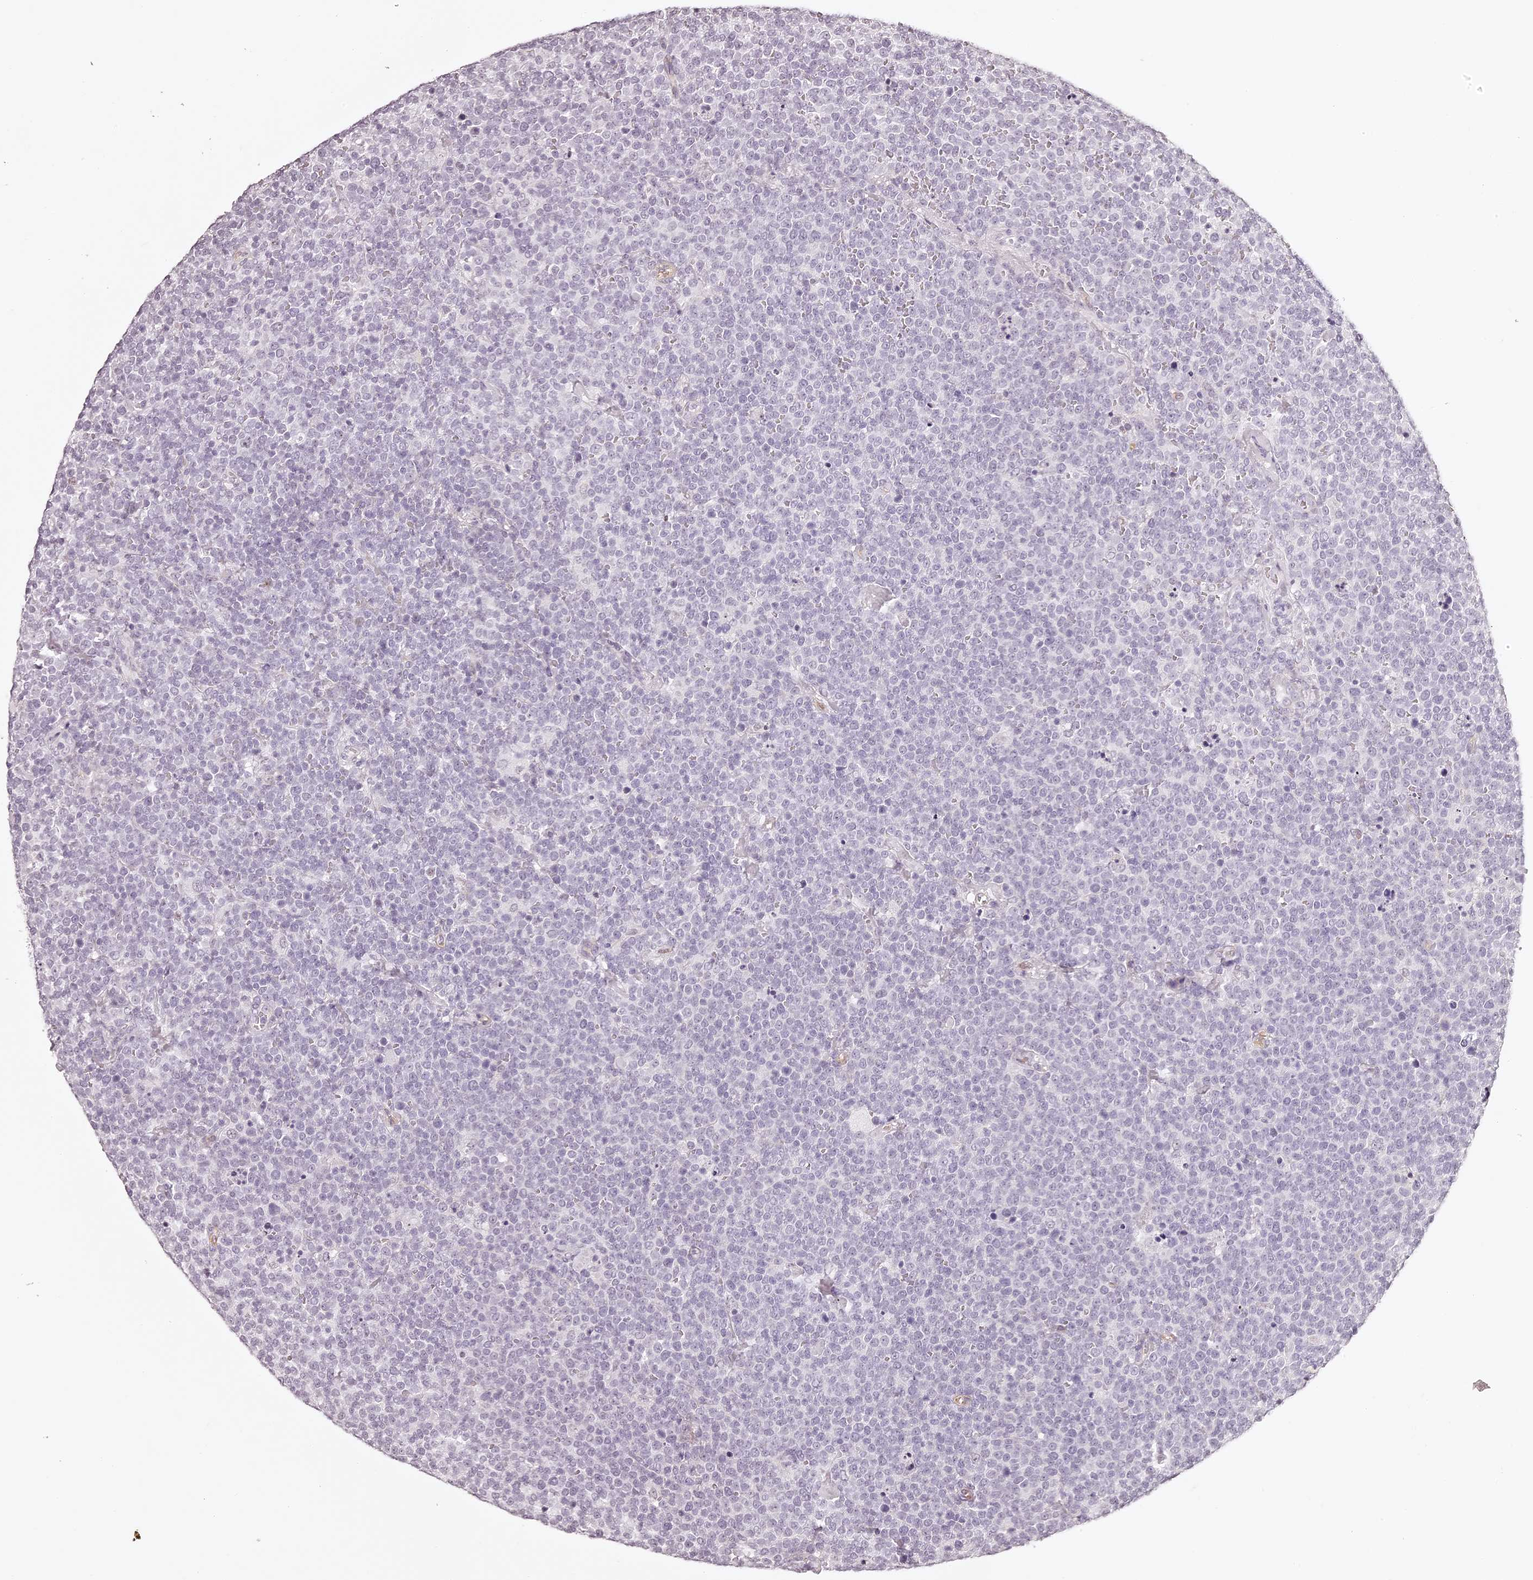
{"staining": {"intensity": "negative", "quantity": "none", "location": "none"}, "tissue": "lymphoma", "cell_type": "Tumor cells", "image_type": "cancer", "snomed": [{"axis": "morphology", "description": "Malignant lymphoma, non-Hodgkin's type, High grade"}, {"axis": "topography", "description": "Lymph node"}], "caption": "The micrograph displays no significant staining in tumor cells of lymphoma.", "gene": "ELAPOR1", "patient": {"sex": "male", "age": 61}}